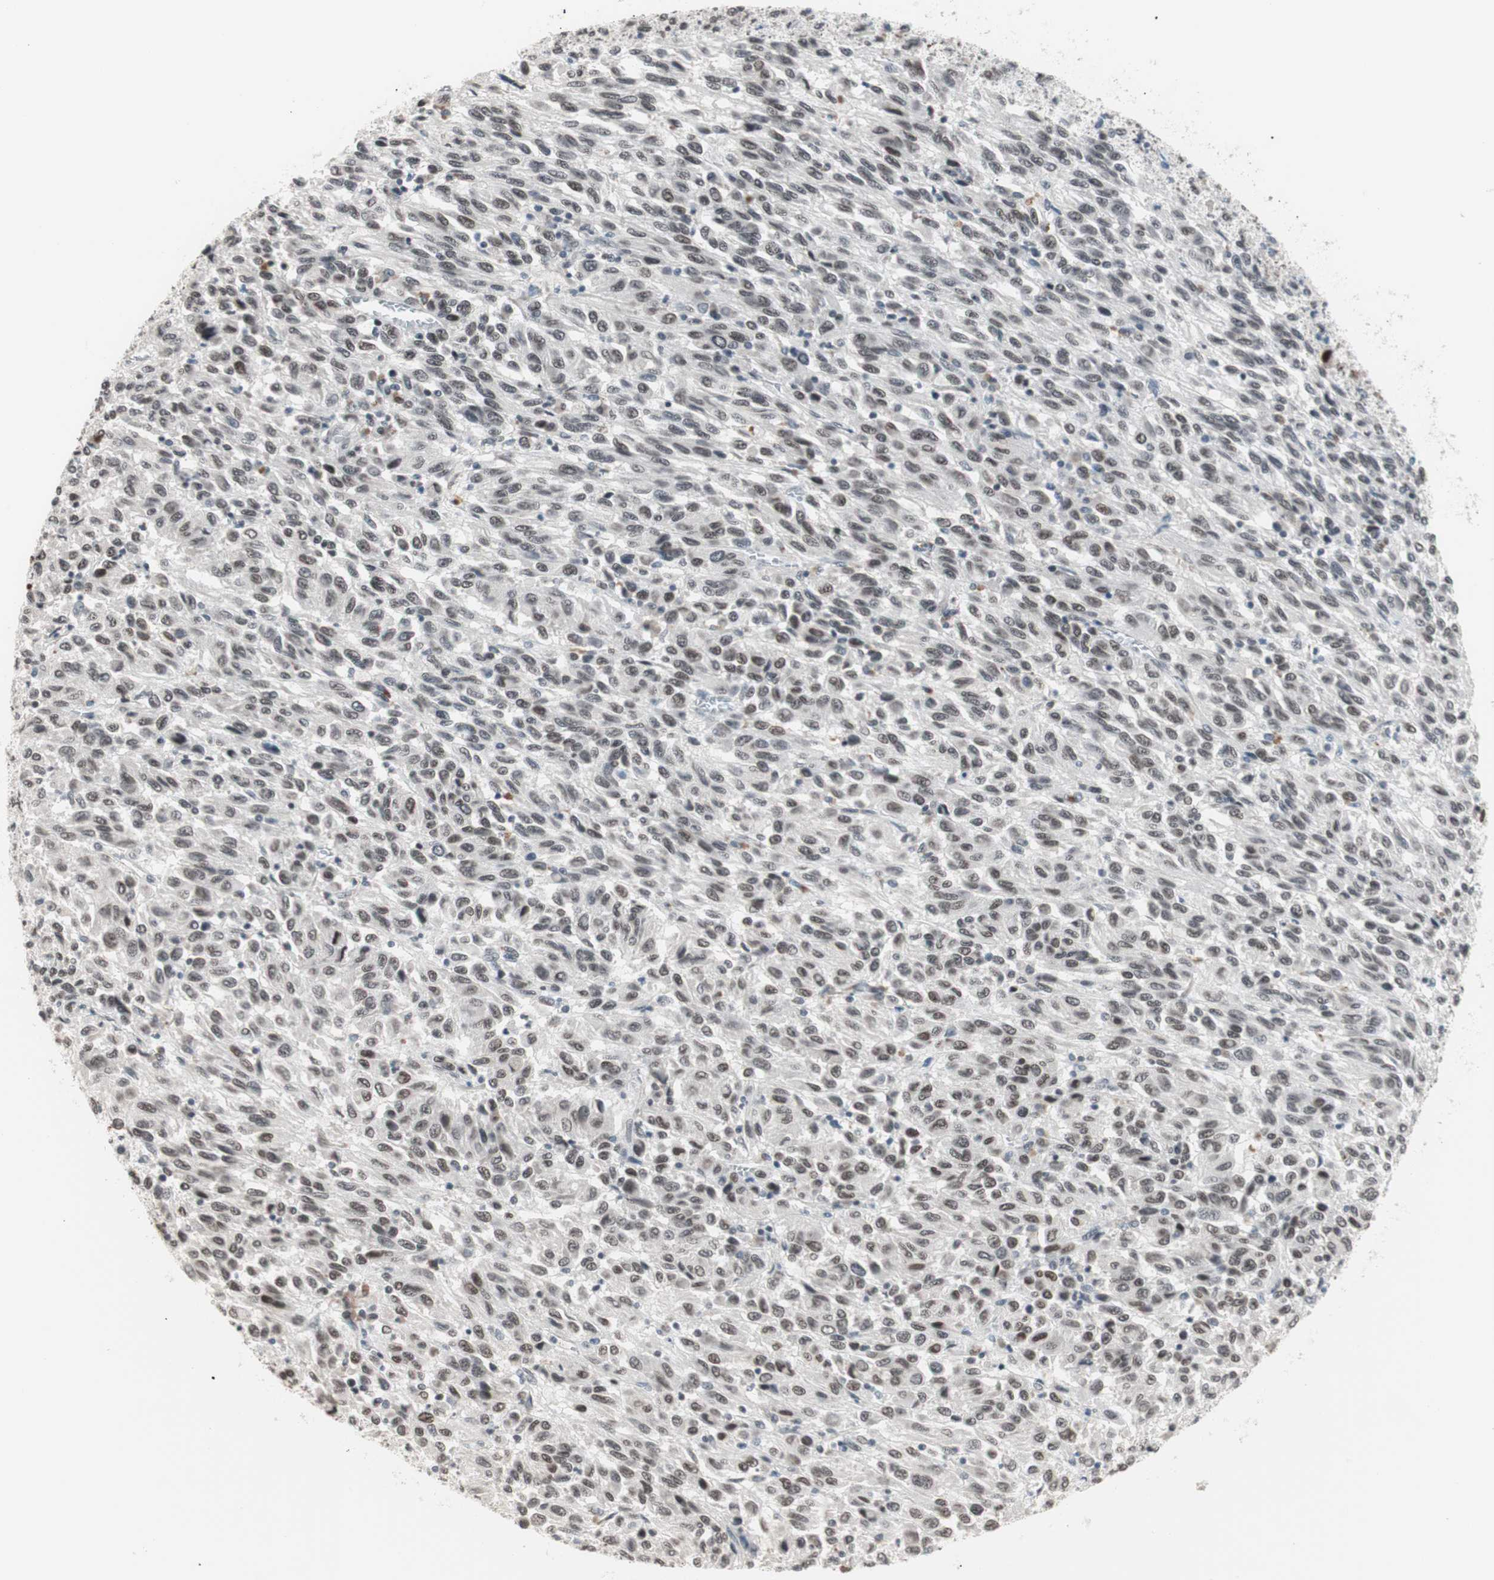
{"staining": {"intensity": "moderate", "quantity": ">75%", "location": "nuclear"}, "tissue": "melanoma", "cell_type": "Tumor cells", "image_type": "cancer", "snomed": [{"axis": "morphology", "description": "Malignant melanoma, Metastatic site"}, {"axis": "topography", "description": "Lung"}], "caption": "Immunohistochemistry (IHC) image of neoplastic tissue: malignant melanoma (metastatic site) stained using IHC demonstrates medium levels of moderate protein expression localized specifically in the nuclear of tumor cells, appearing as a nuclear brown color.", "gene": "LIG3", "patient": {"sex": "male", "age": 64}}